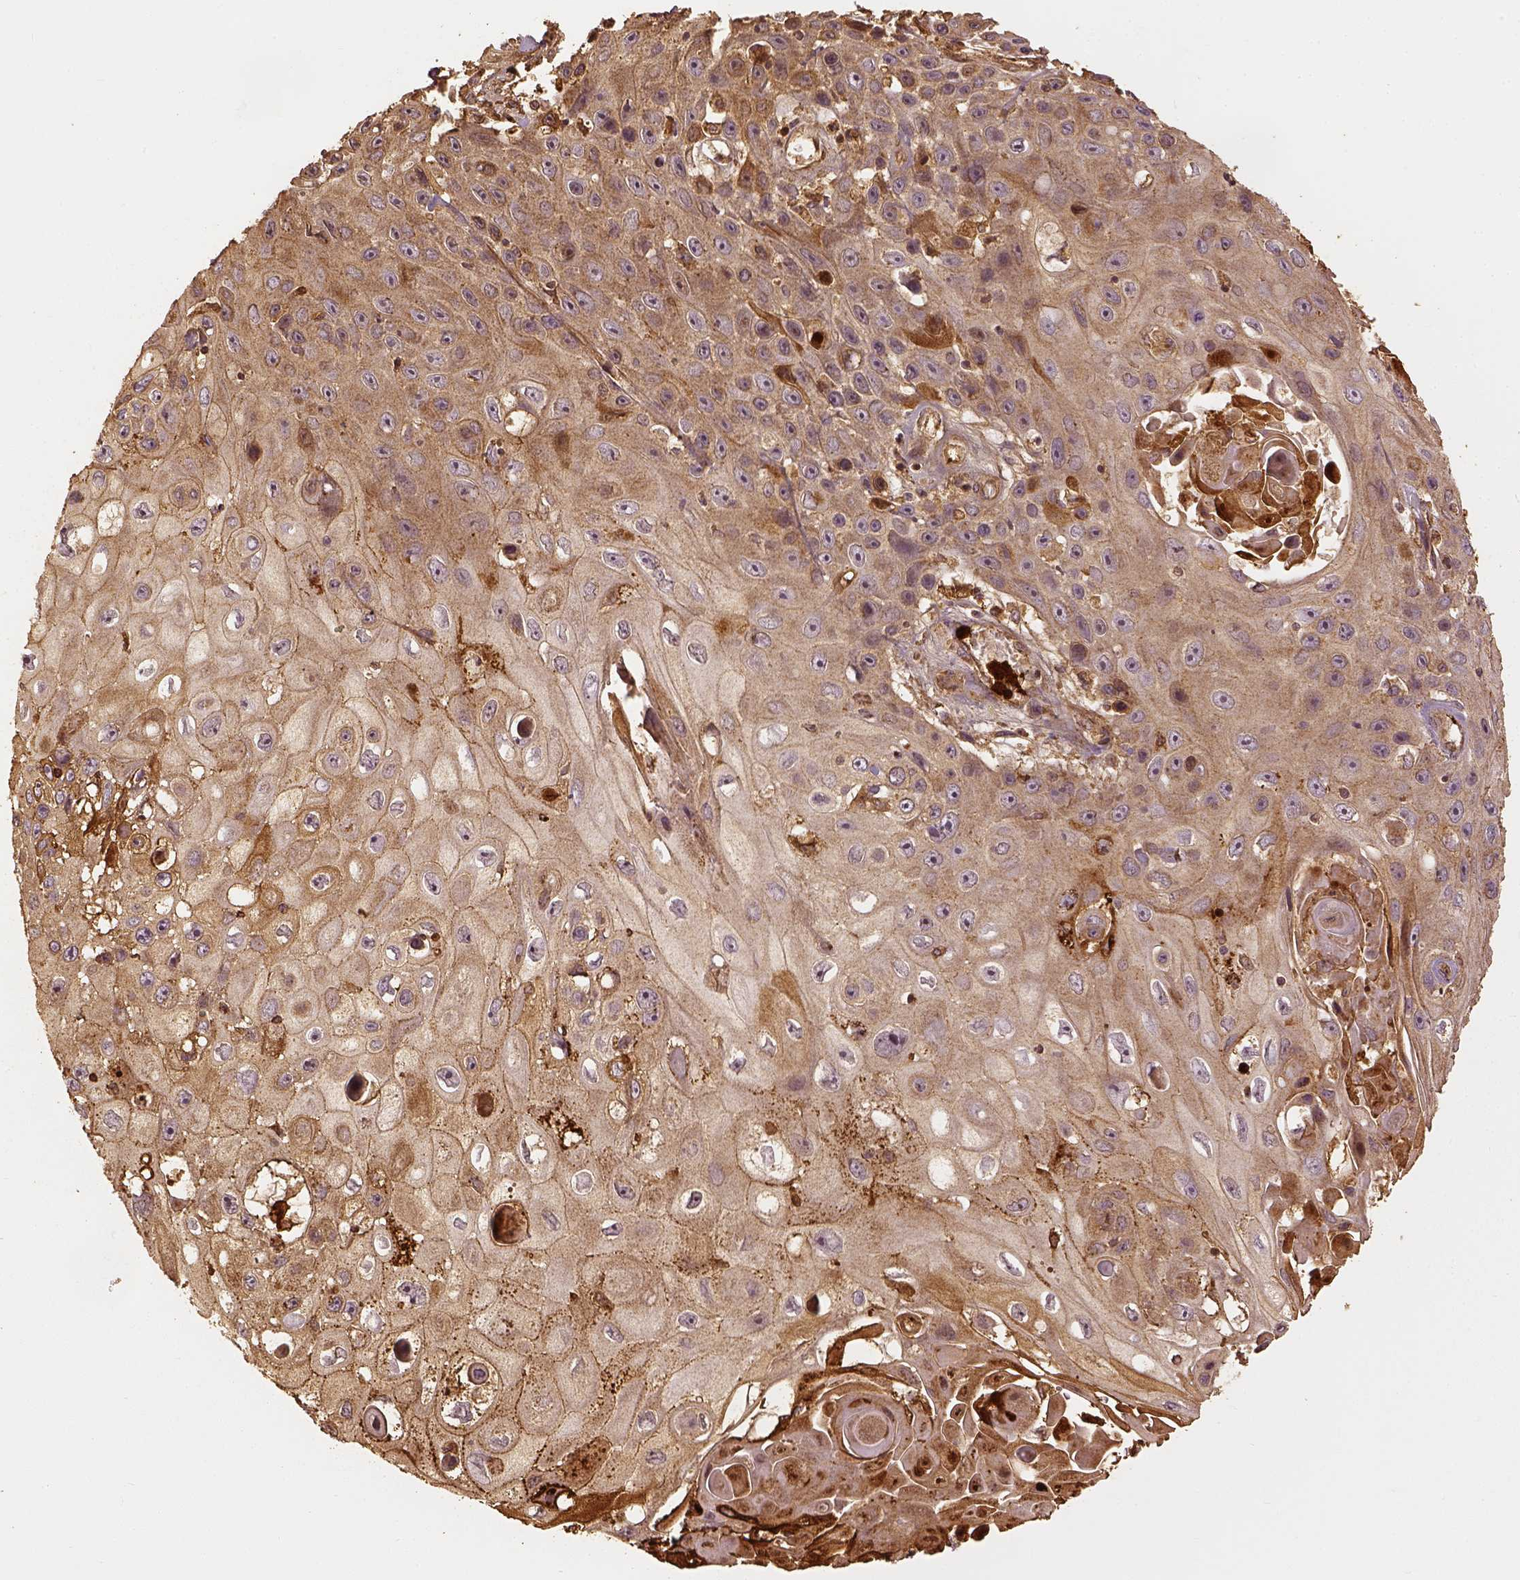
{"staining": {"intensity": "moderate", "quantity": "25%-75%", "location": "cytoplasmic/membranous"}, "tissue": "skin cancer", "cell_type": "Tumor cells", "image_type": "cancer", "snomed": [{"axis": "morphology", "description": "Squamous cell carcinoma, NOS"}, {"axis": "topography", "description": "Skin"}], "caption": "Human squamous cell carcinoma (skin) stained with a protein marker shows moderate staining in tumor cells.", "gene": "VEGFA", "patient": {"sex": "male", "age": 82}}